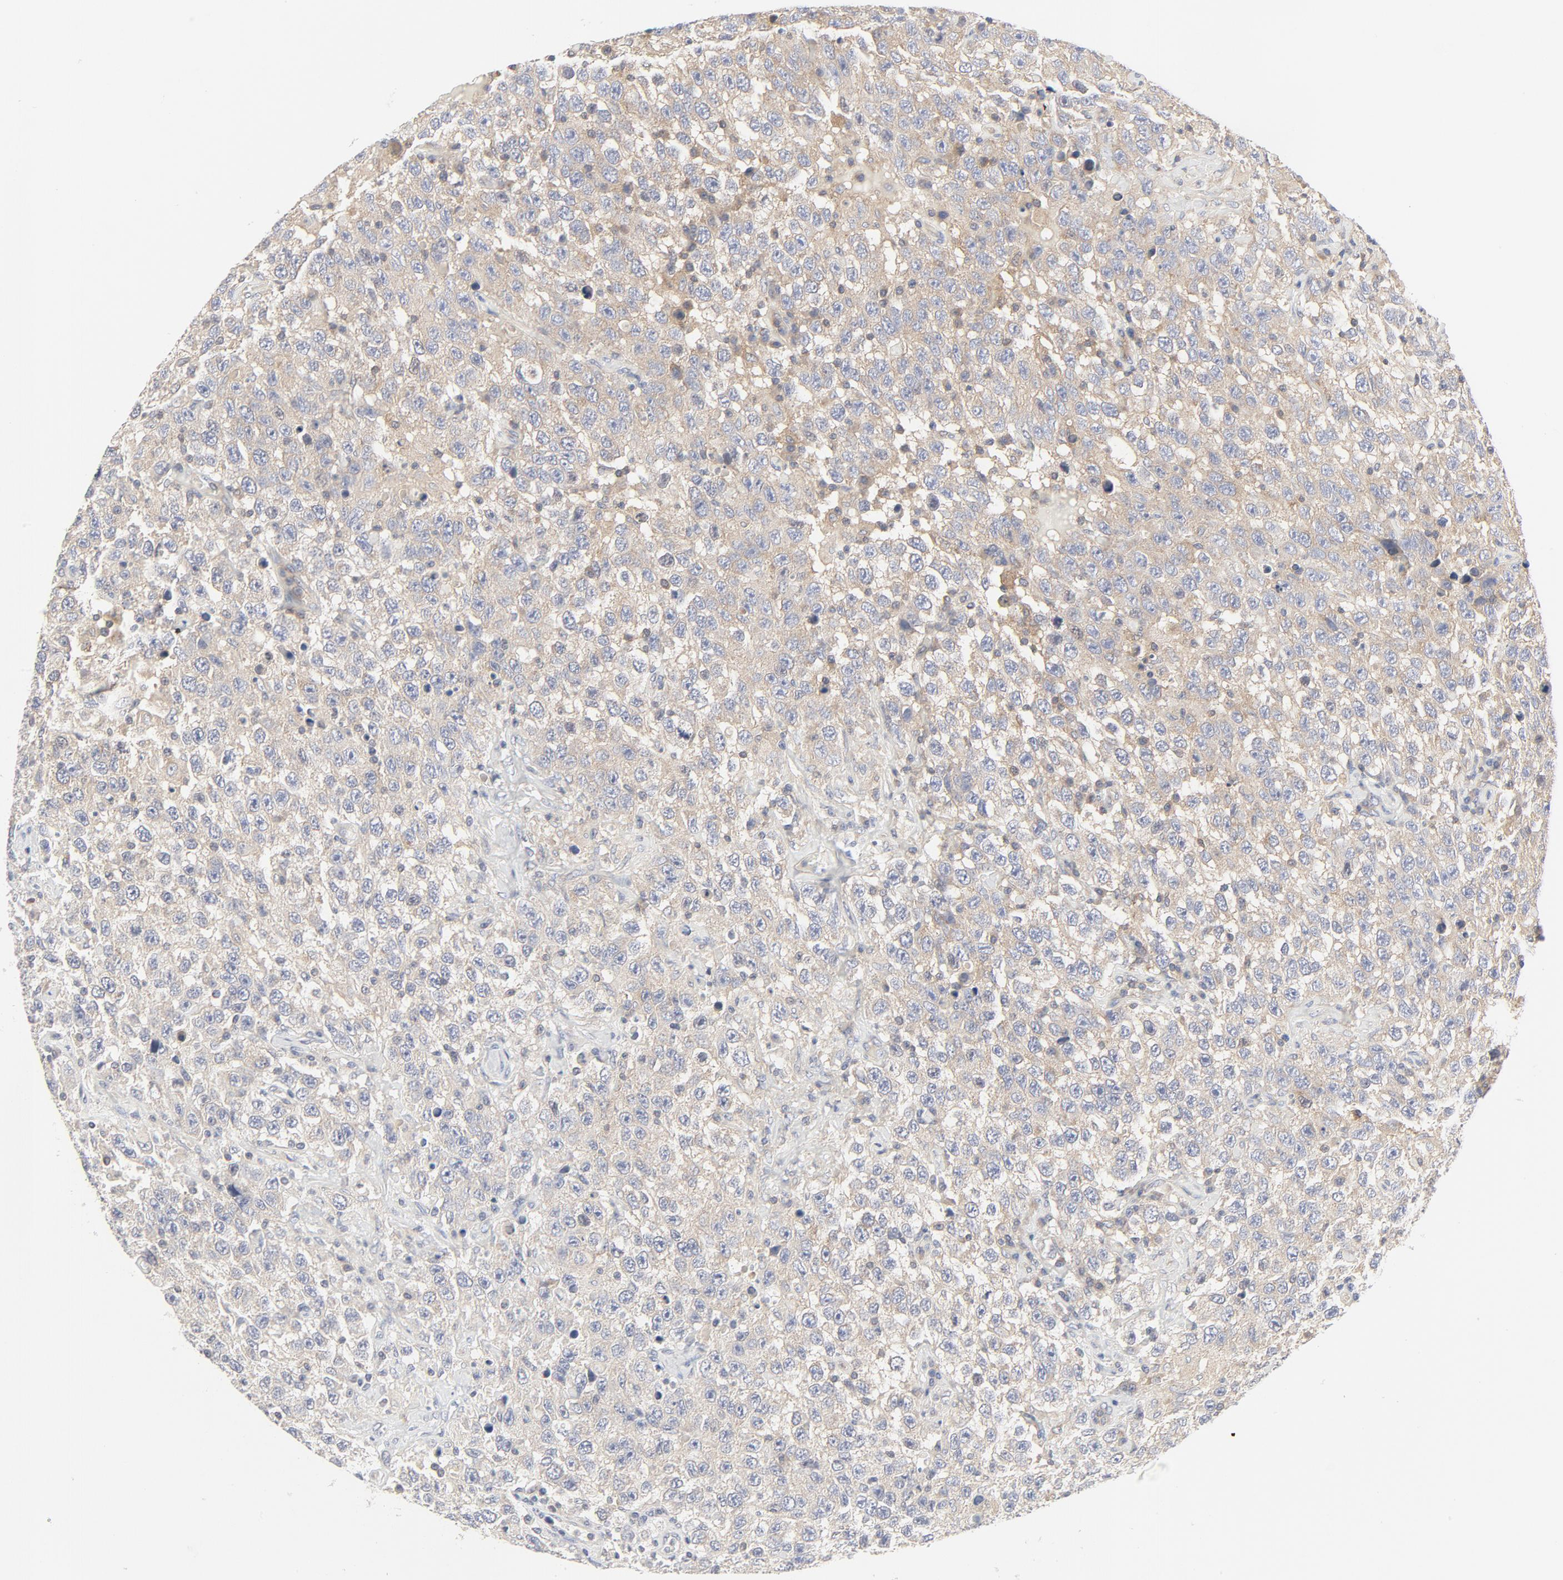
{"staining": {"intensity": "moderate", "quantity": ">75%", "location": "cytoplasmic/membranous"}, "tissue": "testis cancer", "cell_type": "Tumor cells", "image_type": "cancer", "snomed": [{"axis": "morphology", "description": "Seminoma, NOS"}, {"axis": "topography", "description": "Testis"}], "caption": "There is medium levels of moderate cytoplasmic/membranous expression in tumor cells of seminoma (testis), as demonstrated by immunohistochemical staining (brown color).", "gene": "RABEP1", "patient": {"sex": "male", "age": 41}}